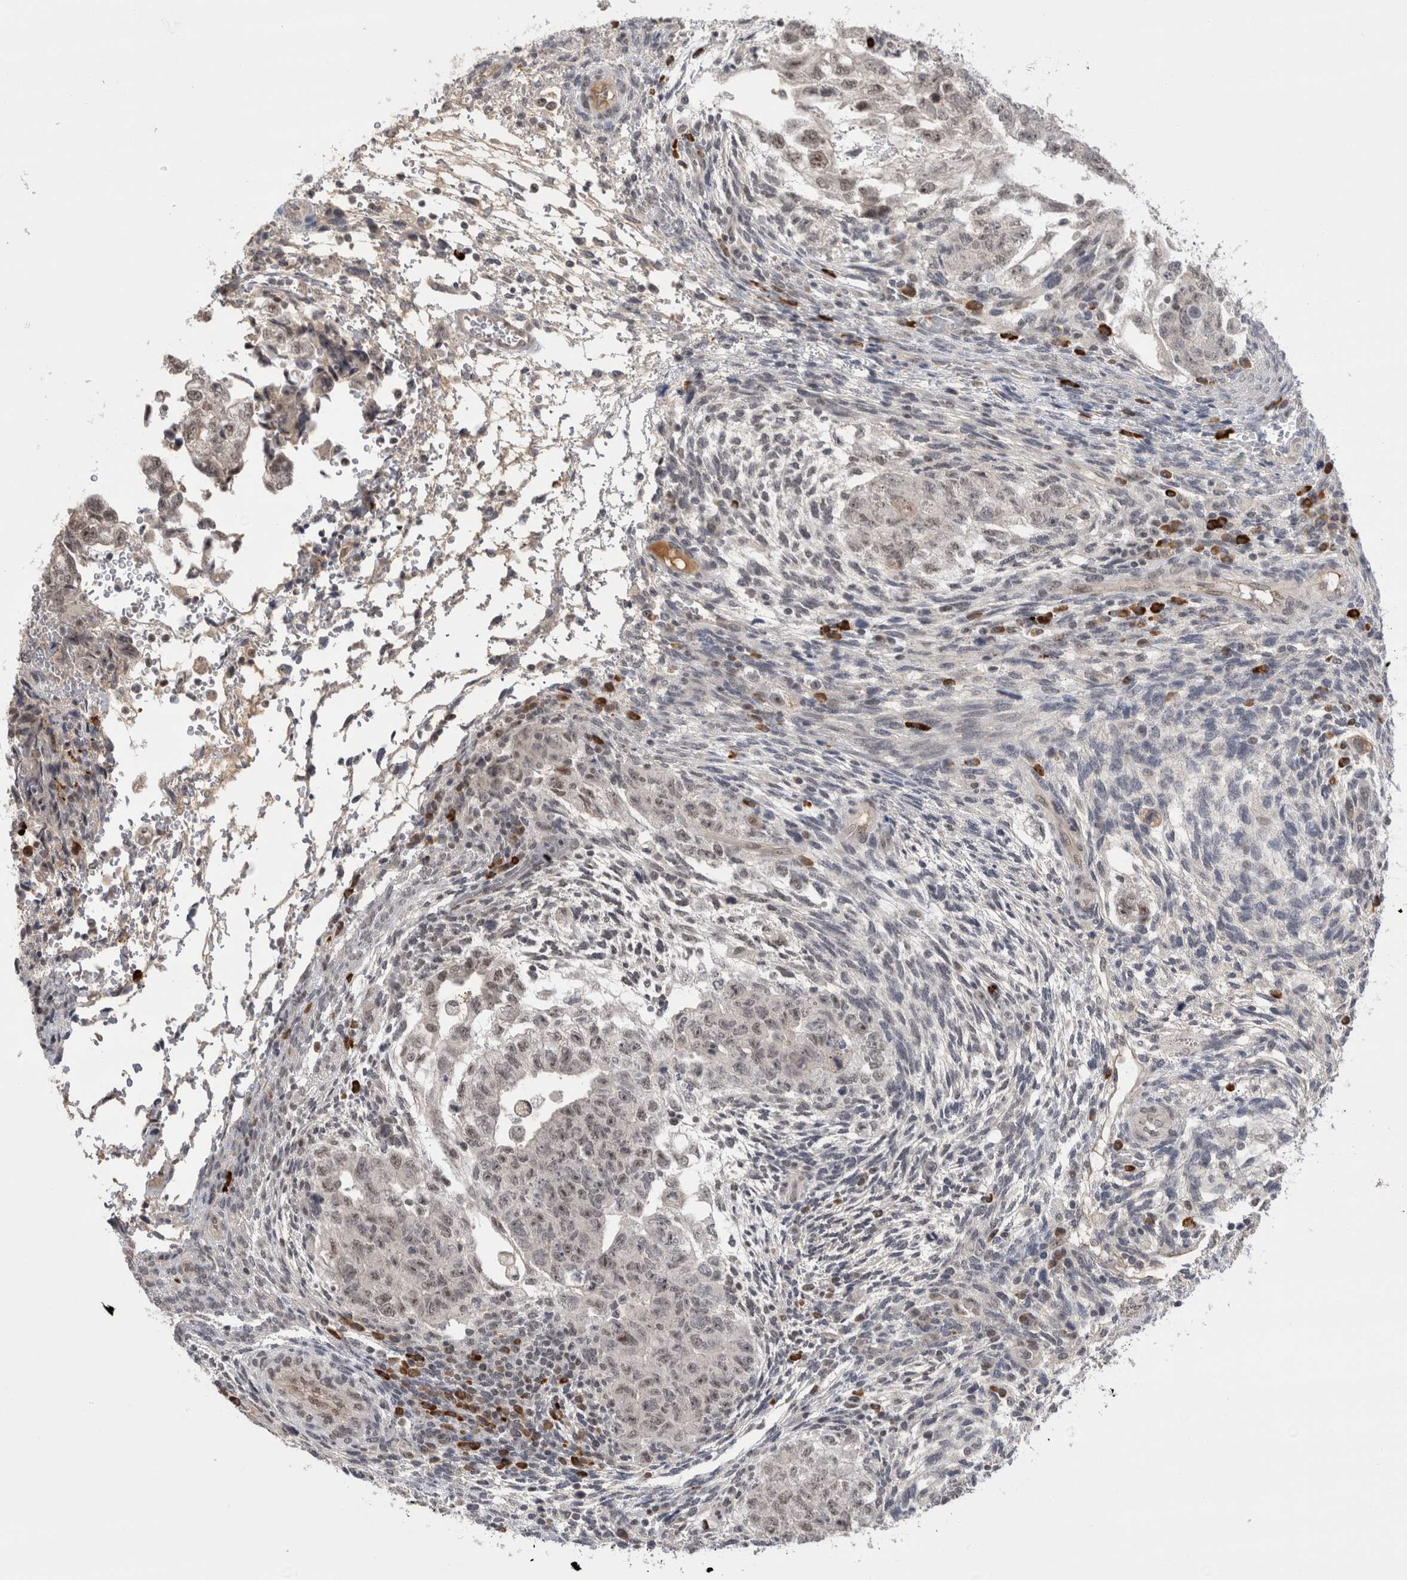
{"staining": {"intensity": "weak", "quantity": ">75%", "location": "nuclear"}, "tissue": "testis cancer", "cell_type": "Tumor cells", "image_type": "cancer", "snomed": [{"axis": "morphology", "description": "Normal tissue, NOS"}, {"axis": "morphology", "description": "Carcinoma, Embryonal, NOS"}, {"axis": "topography", "description": "Testis"}], "caption": "Immunohistochemical staining of human testis cancer displays low levels of weak nuclear positivity in approximately >75% of tumor cells.", "gene": "ZNF24", "patient": {"sex": "male", "age": 36}}